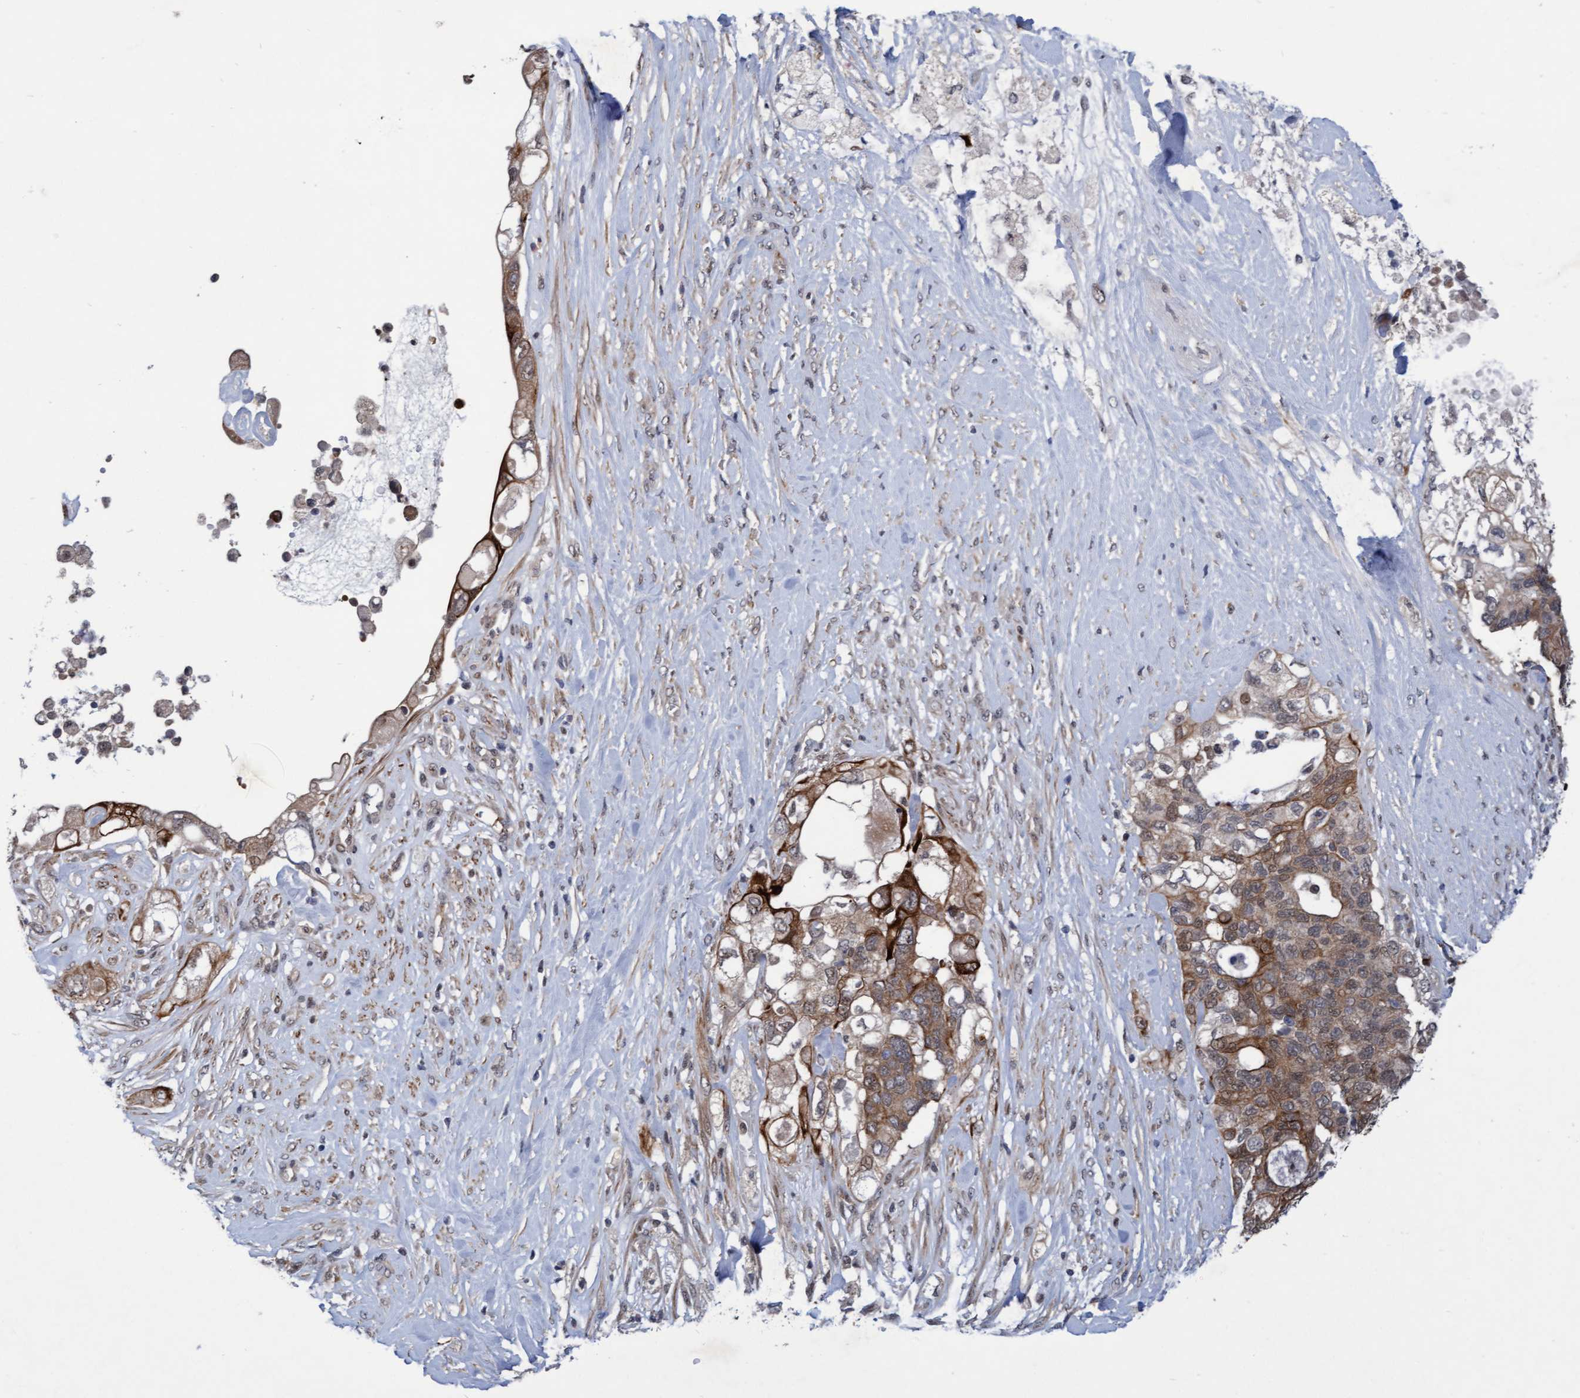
{"staining": {"intensity": "moderate", "quantity": ">75%", "location": "cytoplasmic/membranous"}, "tissue": "pancreatic cancer", "cell_type": "Tumor cells", "image_type": "cancer", "snomed": [{"axis": "morphology", "description": "Adenocarcinoma, NOS"}, {"axis": "topography", "description": "Pancreas"}], "caption": "A brown stain highlights moderate cytoplasmic/membranous expression of a protein in human pancreatic adenocarcinoma tumor cells.", "gene": "RAP1GAP2", "patient": {"sex": "female", "age": 56}}